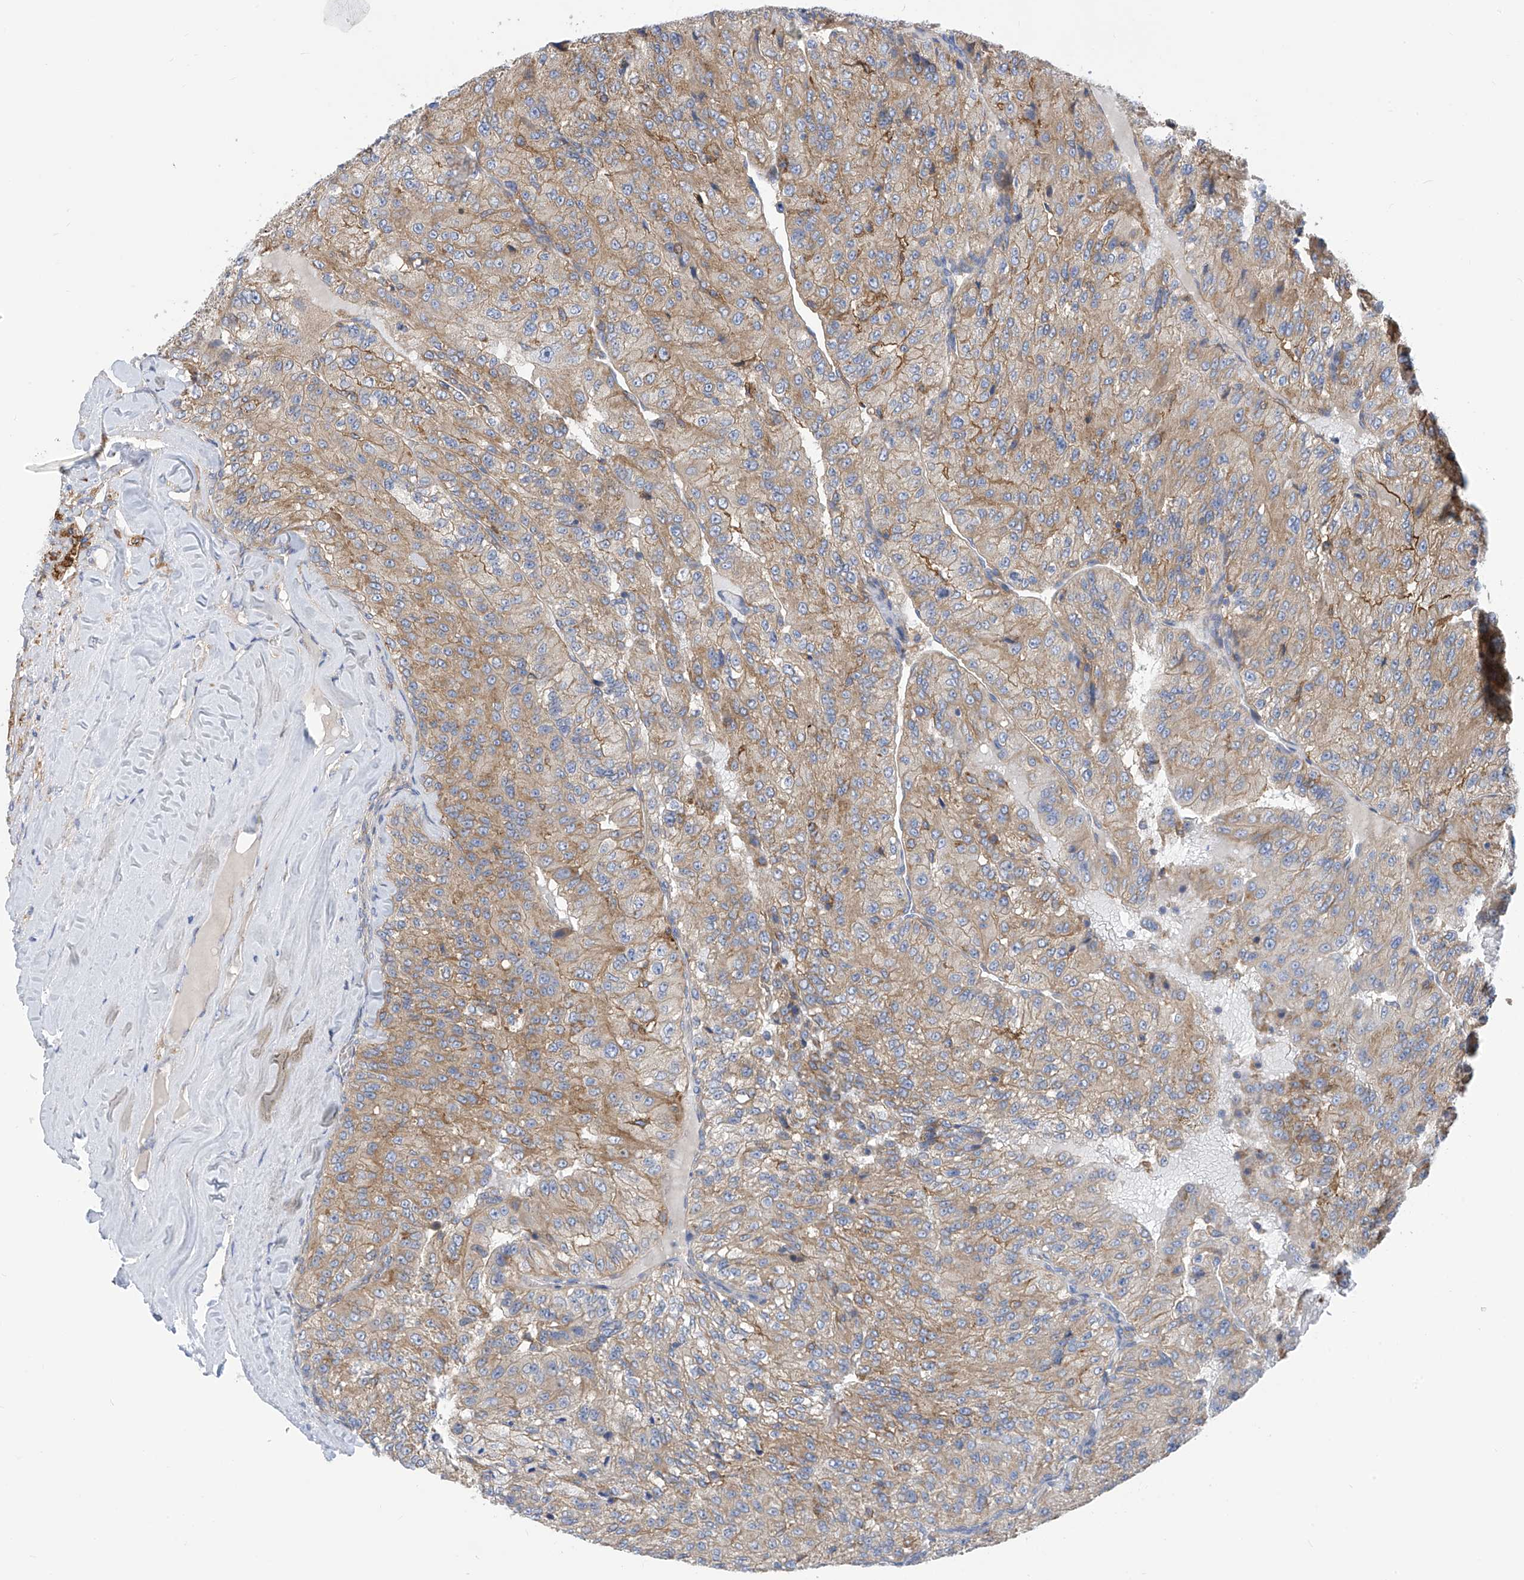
{"staining": {"intensity": "moderate", "quantity": ">75%", "location": "cytoplasmic/membranous"}, "tissue": "renal cancer", "cell_type": "Tumor cells", "image_type": "cancer", "snomed": [{"axis": "morphology", "description": "Adenocarcinoma, NOS"}, {"axis": "topography", "description": "Kidney"}], "caption": "A high-resolution photomicrograph shows immunohistochemistry staining of renal cancer, which demonstrates moderate cytoplasmic/membranous expression in approximately >75% of tumor cells. Using DAB (3,3'-diaminobenzidine) (brown) and hematoxylin (blue) stains, captured at high magnification using brightfield microscopy.", "gene": "P2RX7", "patient": {"sex": "female", "age": 63}}